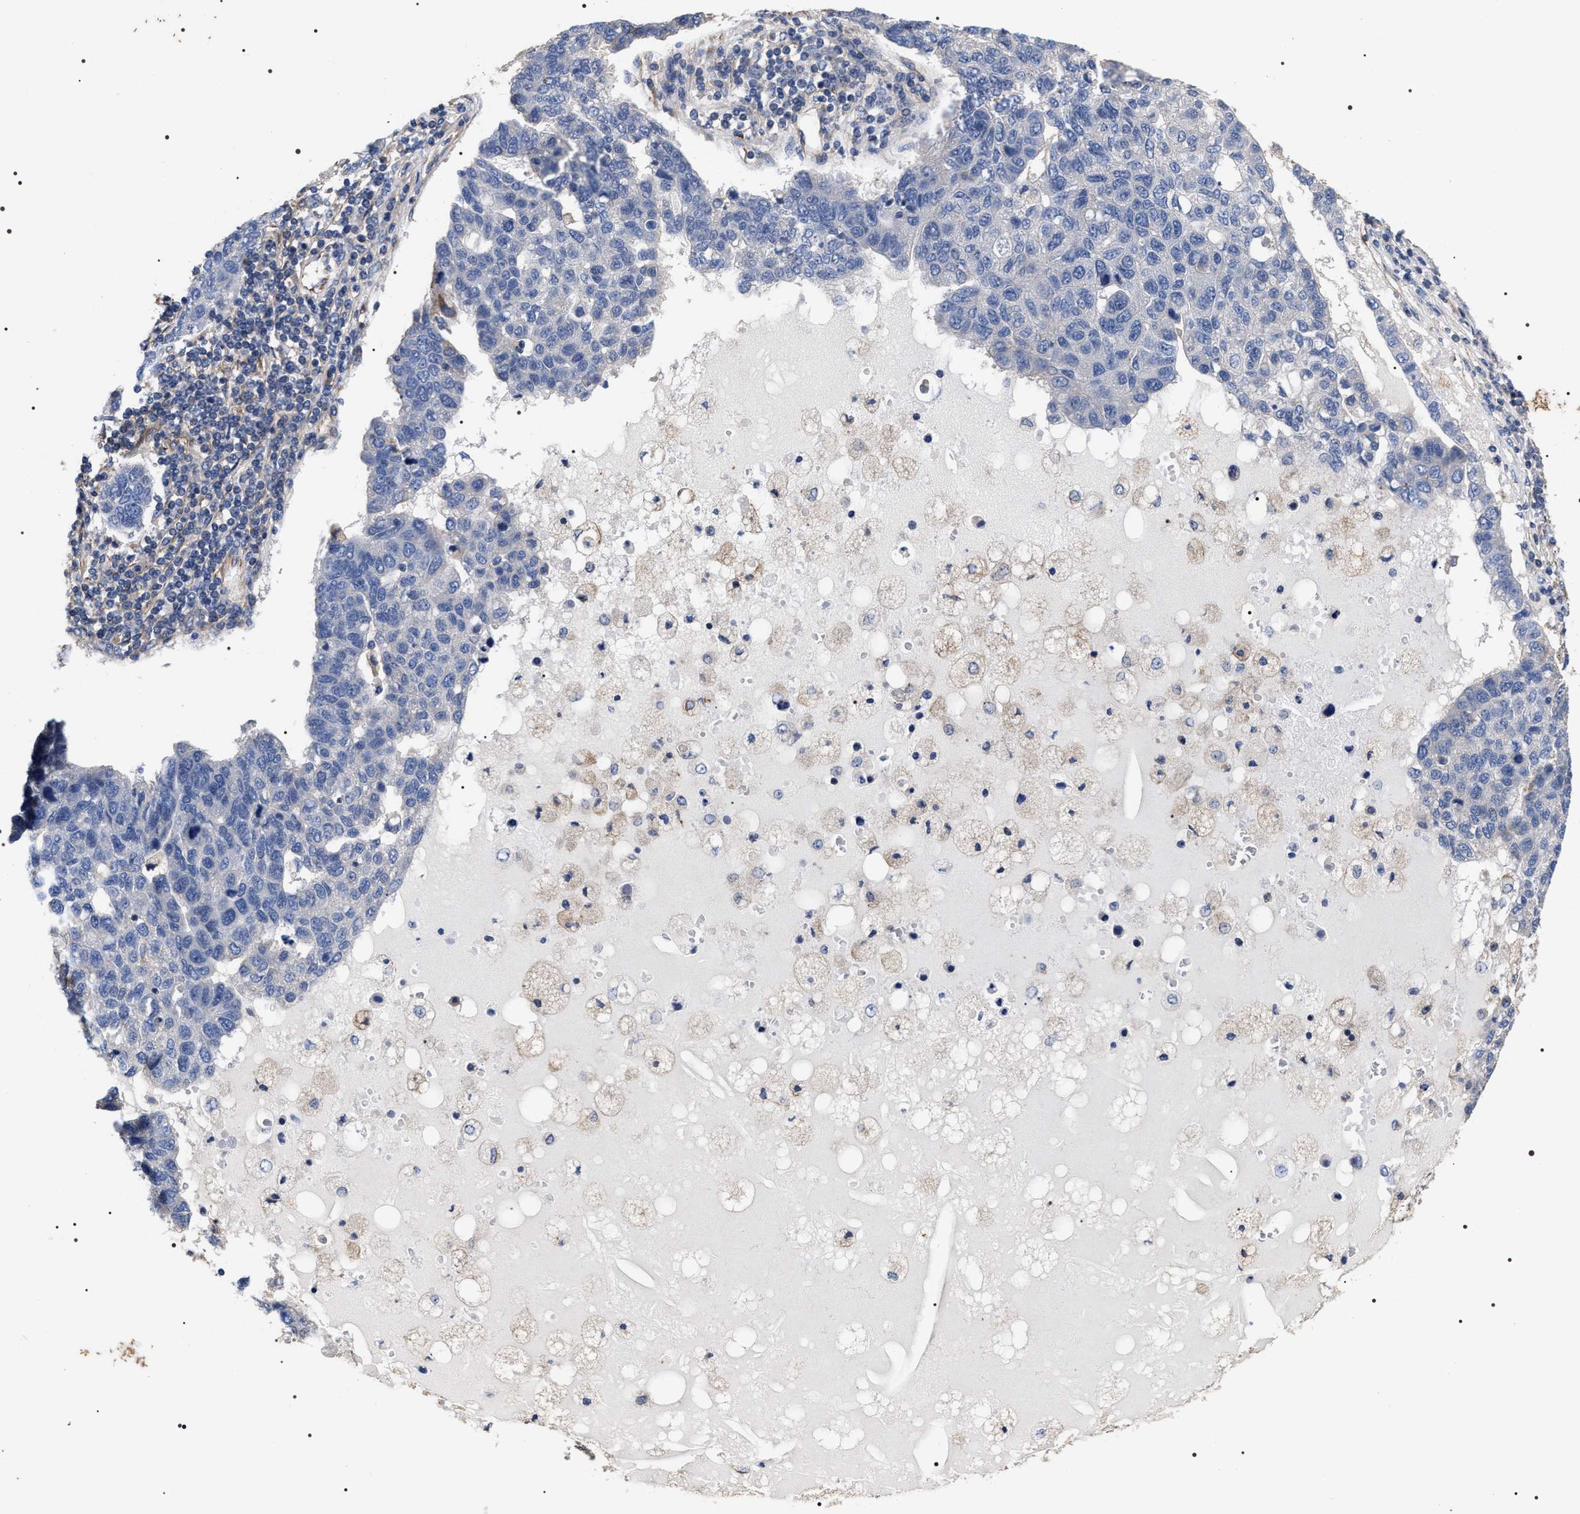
{"staining": {"intensity": "negative", "quantity": "none", "location": "none"}, "tissue": "pancreatic cancer", "cell_type": "Tumor cells", "image_type": "cancer", "snomed": [{"axis": "morphology", "description": "Adenocarcinoma, NOS"}, {"axis": "topography", "description": "Pancreas"}], "caption": "High power microscopy micrograph of an IHC histopathology image of pancreatic cancer (adenocarcinoma), revealing no significant staining in tumor cells.", "gene": "TSPAN33", "patient": {"sex": "female", "age": 61}}